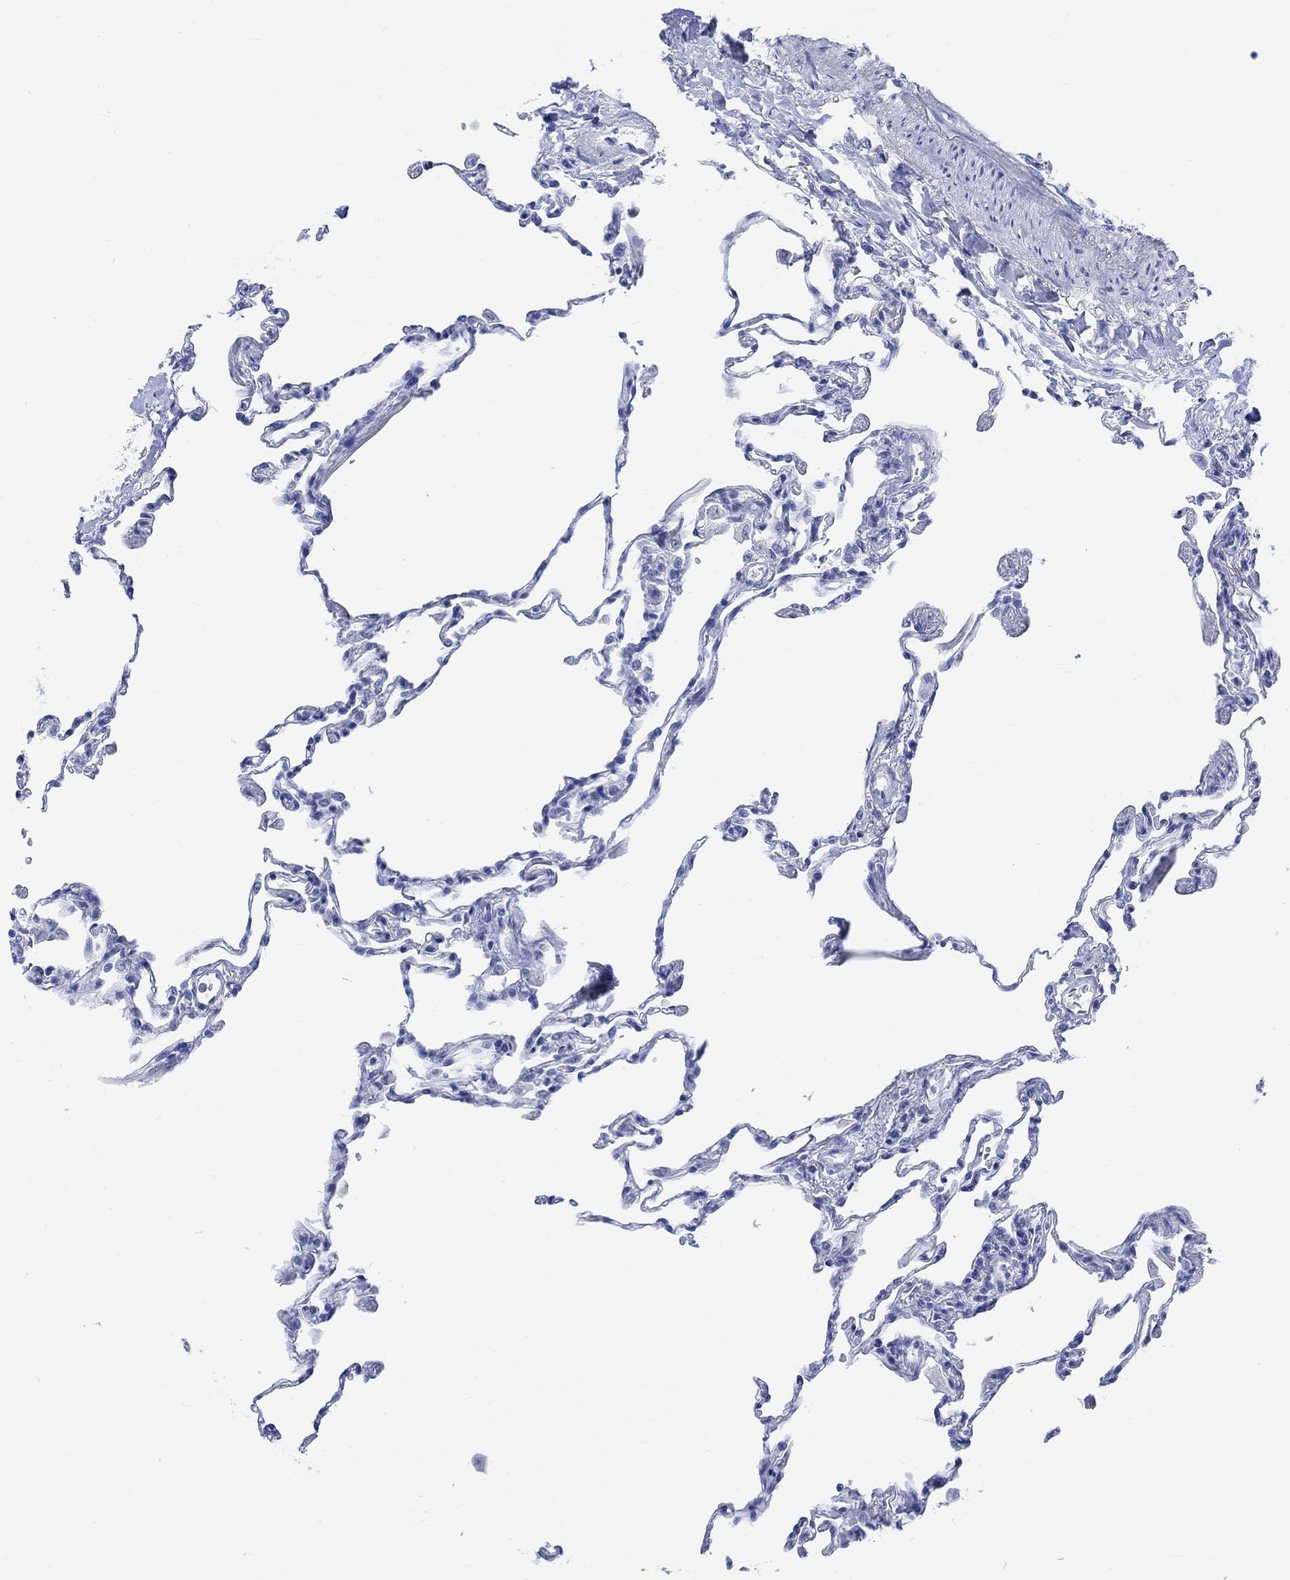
{"staining": {"intensity": "negative", "quantity": "none", "location": "none"}, "tissue": "lung", "cell_type": "Alveolar cells", "image_type": "normal", "snomed": [{"axis": "morphology", "description": "Normal tissue, NOS"}, {"axis": "topography", "description": "Lung"}], "caption": "DAB immunohistochemical staining of normal human lung shows no significant expression in alveolar cells.", "gene": "CALCA", "patient": {"sex": "female", "age": 57}}